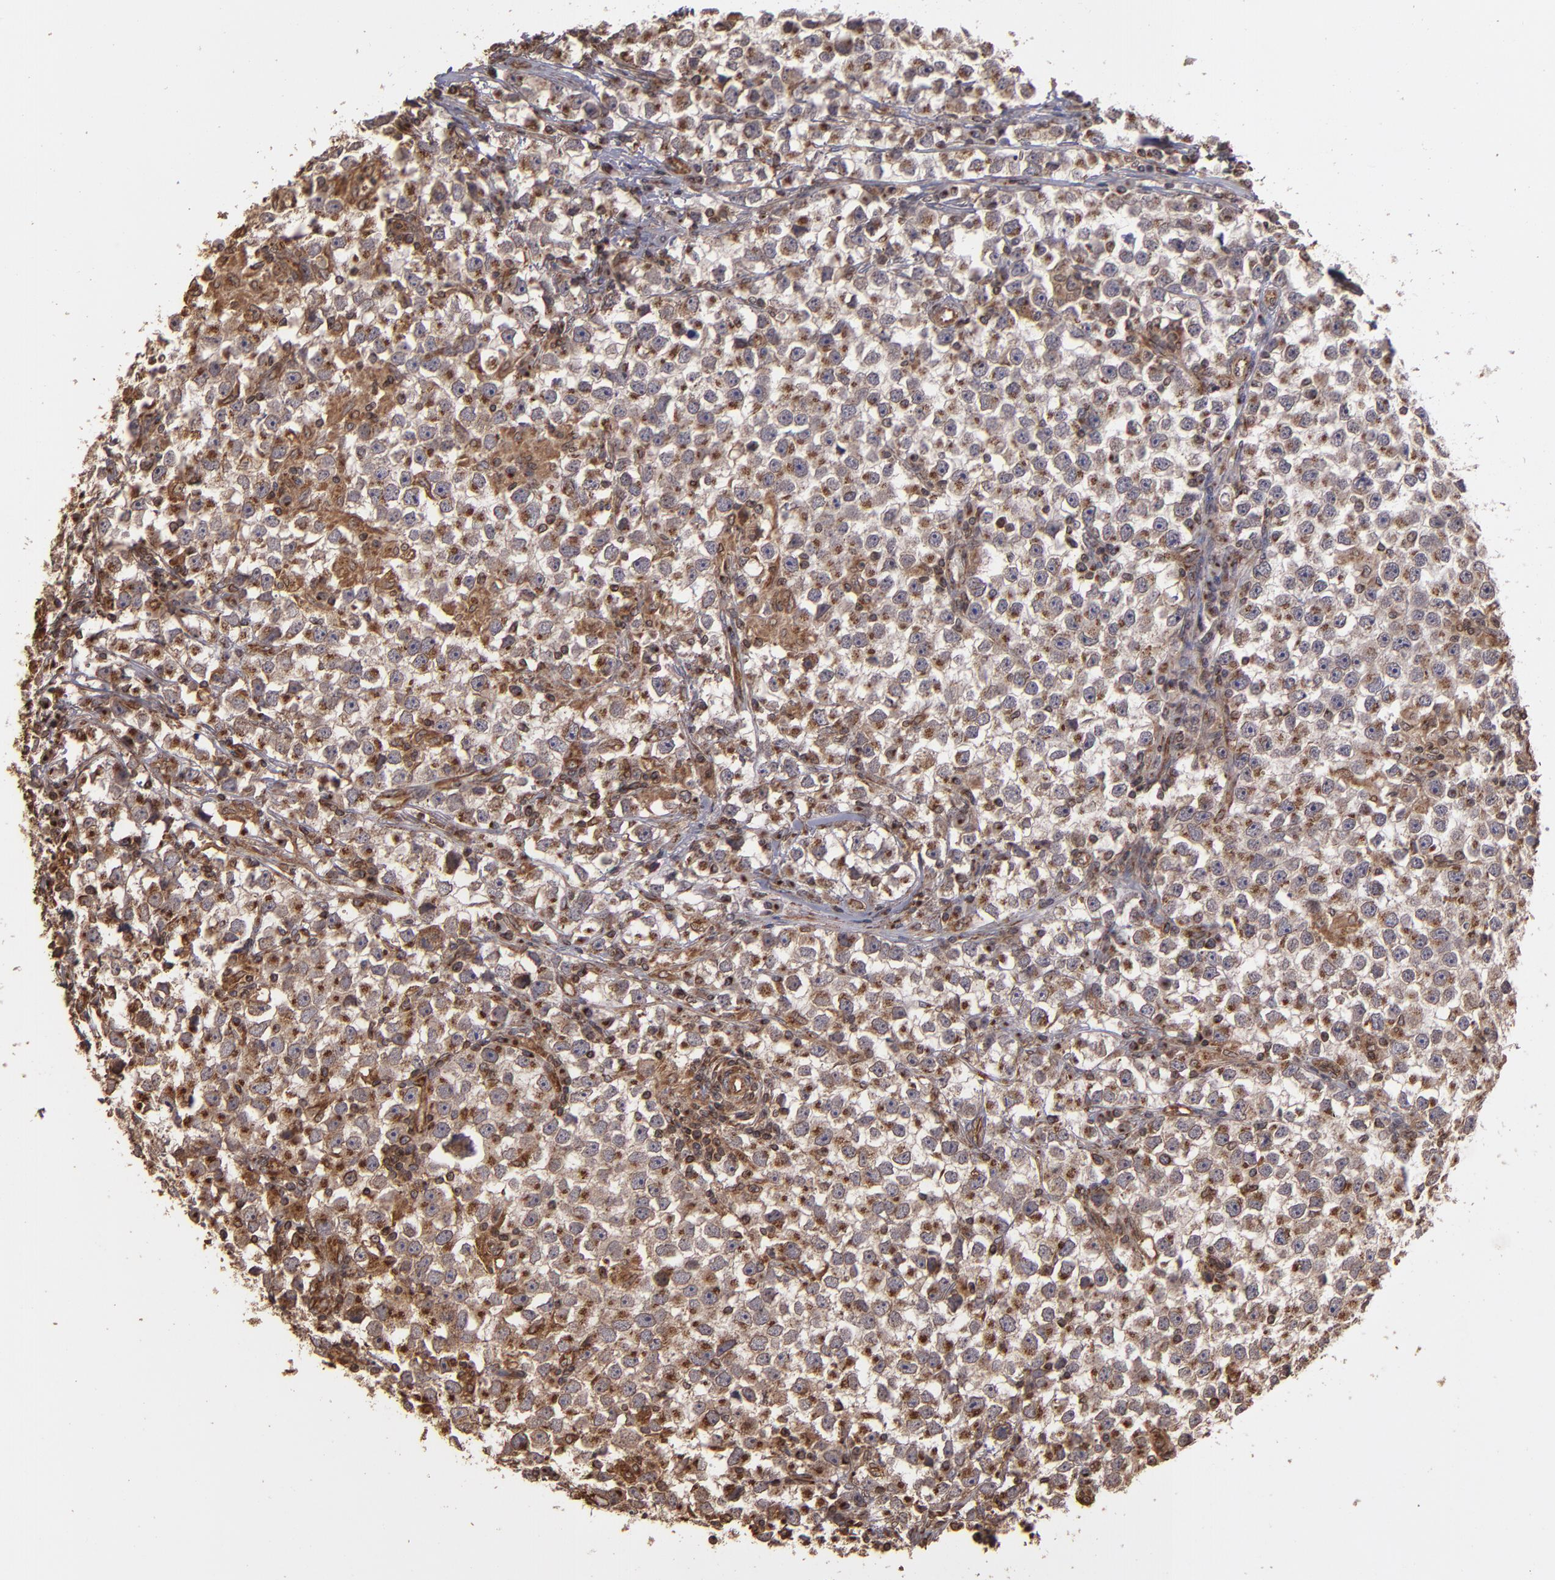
{"staining": {"intensity": "strong", "quantity": ">75%", "location": "cytoplasmic/membranous"}, "tissue": "testis cancer", "cell_type": "Tumor cells", "image_type": "cancer", "snomed": [{"axis": "morphology", "description": "Seminoma, NOS"}, {"axis": "topography", "description": "Testis"}], "caption": "Protein staining displays strong cytoplasmic/membranous staining in approximately >75% of tumor cells in testis seminoma.", "gene": "TRIP11", "patient": {"sex": "male", "age": 33}}